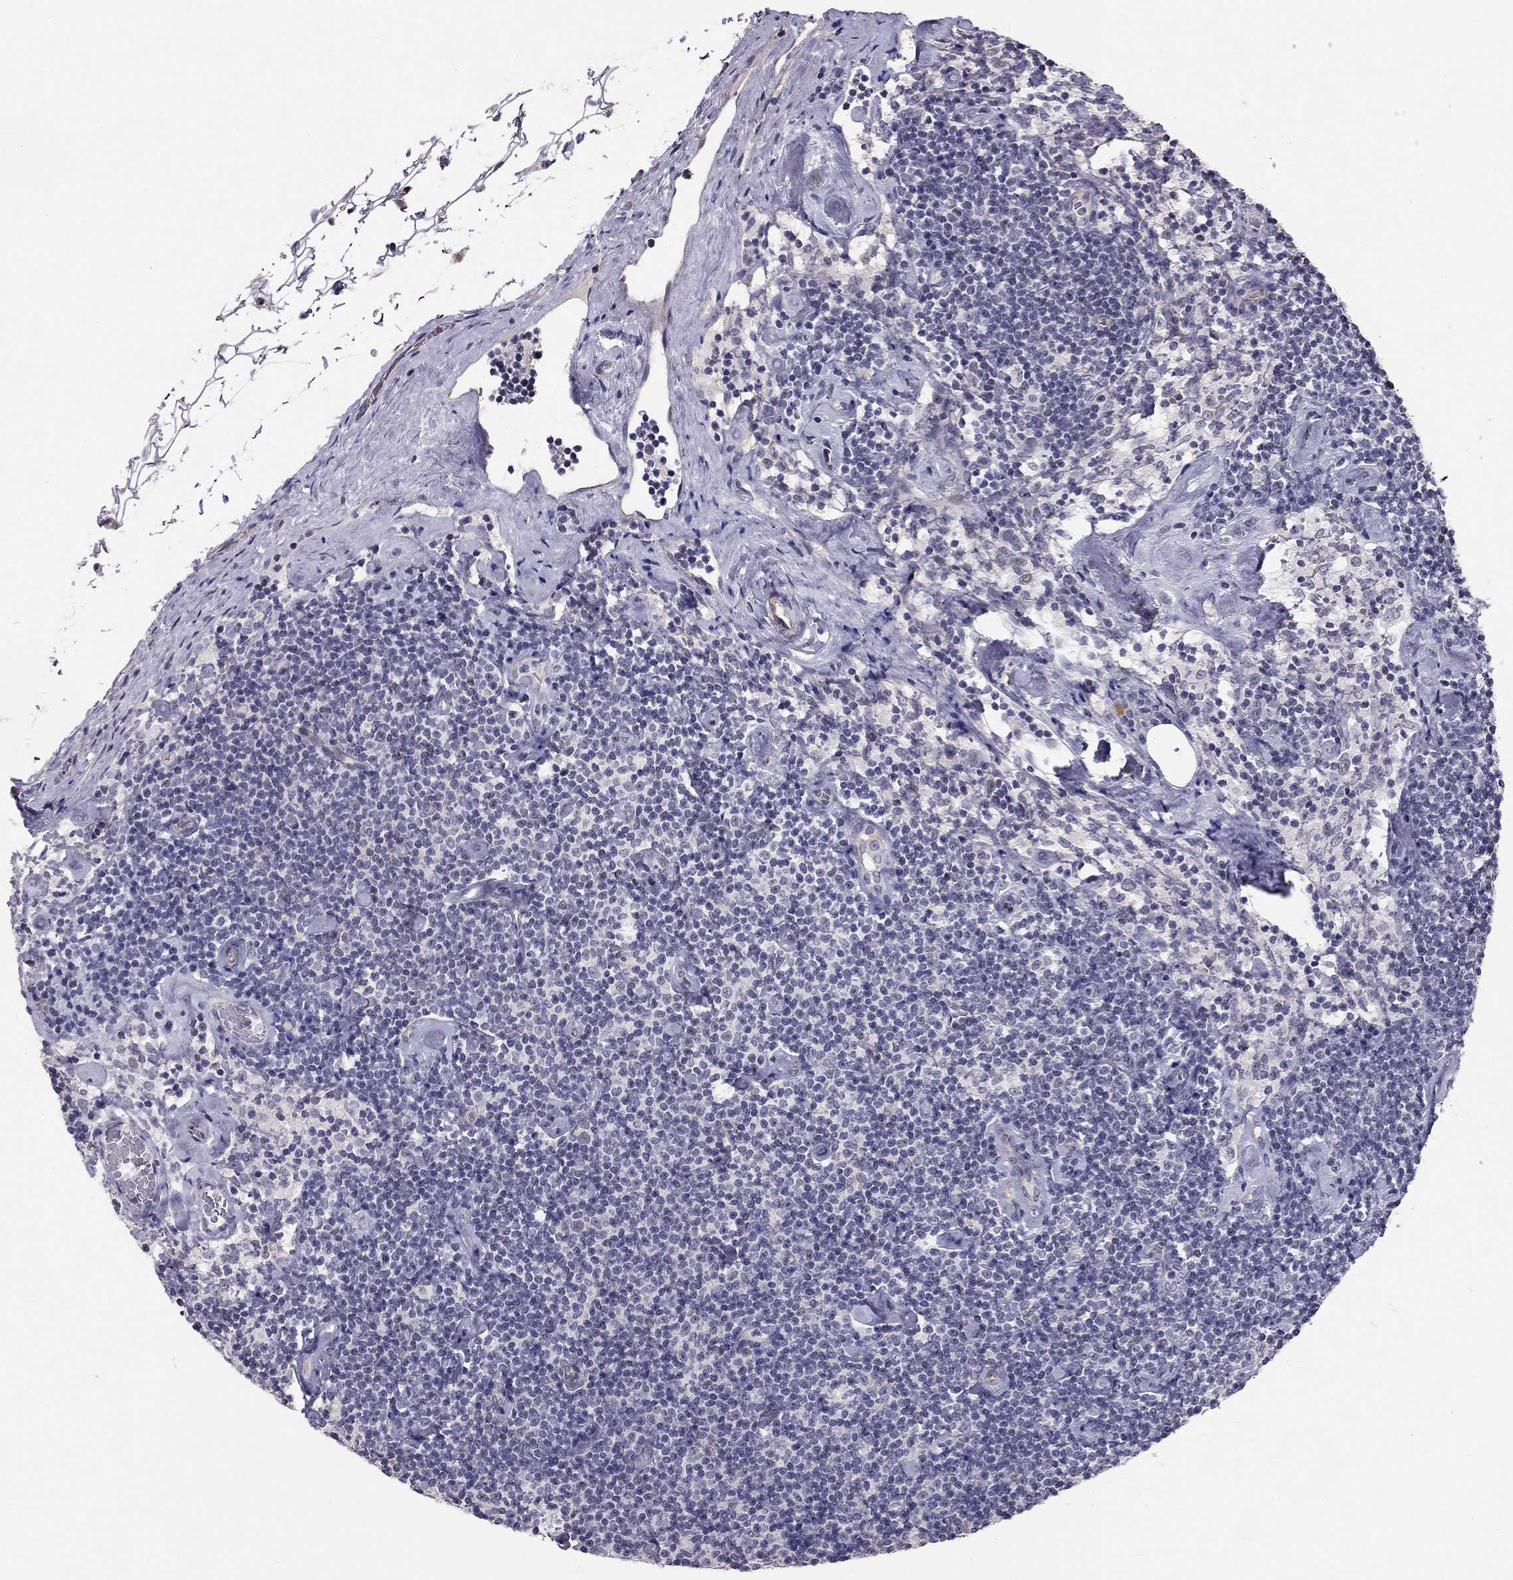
{"staining": {"intensity": "negative", "quantity": "none", "location": "none"}, "tissue": "lymphoma", "cell_type": "Tumor cells", "image_type": "cancer", "snomed": [{"axis": "morphology", "description": "Malignant lymphoma, non-Hodgkin's type, Low grade"}, {"axis": "topography", "description": "Lymph node"}], "caption": "A micrograph of human low-grade malignant lymphoma, non-Hodgkin's type is negative for staining in tumor cells.", "gene": "GJB4", "patient": {"sex": "male", "age": 81}}